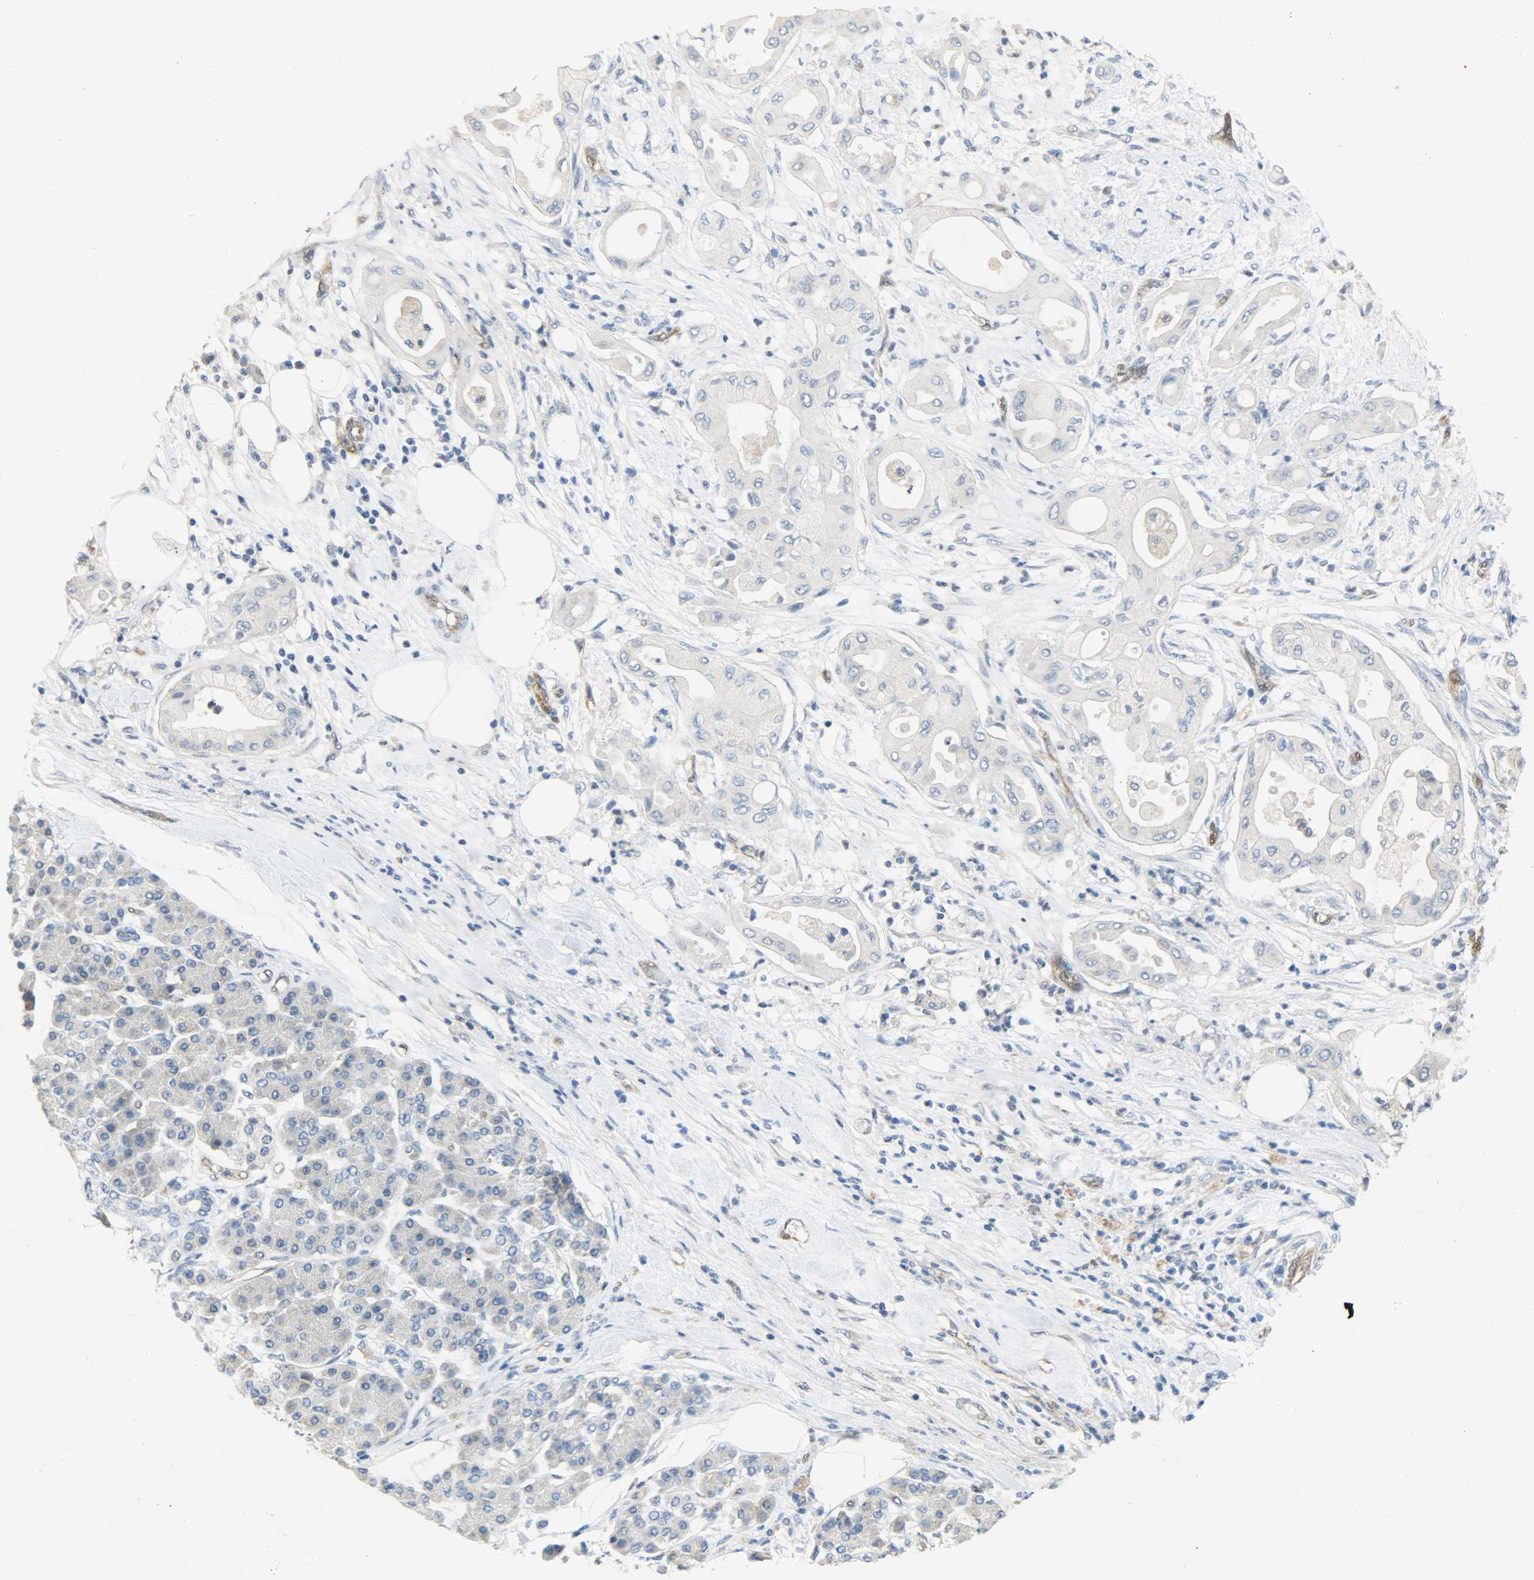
{"staining": {"intensity": "negative", "quantity": "none", "location": "none"}, "tissue": "pancreatic cancer", "cell_type": "Tumor cells", "image_type": "cancer", "snomed": [{"axis": "morphology", "description": "Adenocarcinoma, NOS"}, {"axis": "morphology", "description": "Adenocarcinoma, metastatic, NOS"}, {"axis": "topography", "description": "Lymph node"}, {"axis": "topography", "description": "Pancreas"}, {"axis": "topography", "description": "Duodenum"}], "caption": "Protein analysis of pancreatic cancer (adenocarcinoma) reveals no significant staining in tumor cells.", "gene": "FKBP1A", "patient": {"sex": "female", "age": 64}}